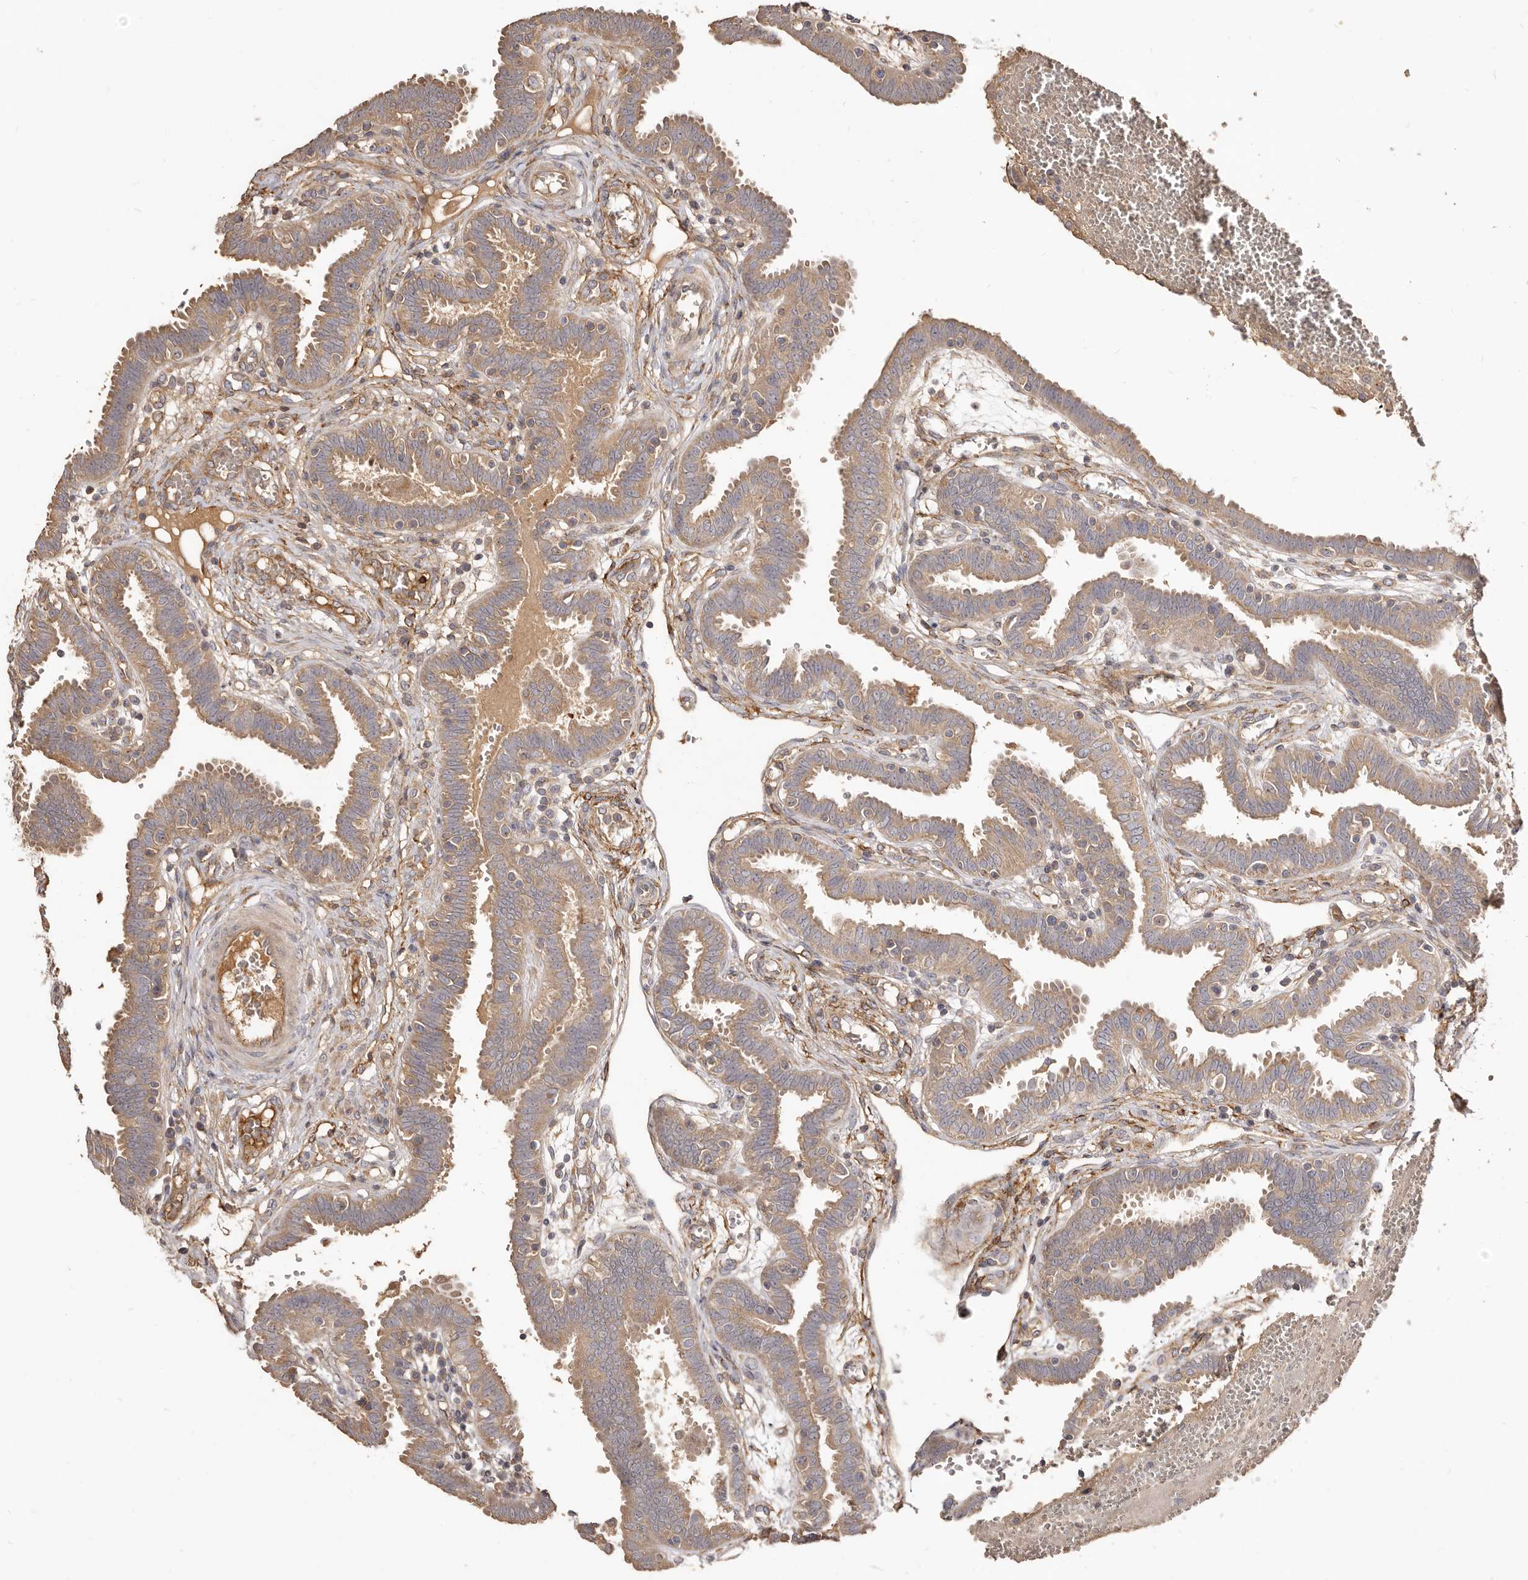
{"staining": {"intensity": "moderate", "quantity": ">75%", "location": "cytoplasmic/membranous"}, "tissue": "fallopian tube", "cell_type": "Glandular cells", "image_type": "normal", "snomed": [{"axis": "morphology", "description": "Normal tissue, NOS"}, {"axis": "topography", "description": "Fallopian tube"}, {"axis": "topography", "description": "Placenta"}], "caption": "Protein staining of benign fallopian tube exhibits moderate cytoplasmic/membranous staining in about >75% of glandular cells.", "gene": "ADAMTS9", "patient": {"sex": "female", "age": 32}}